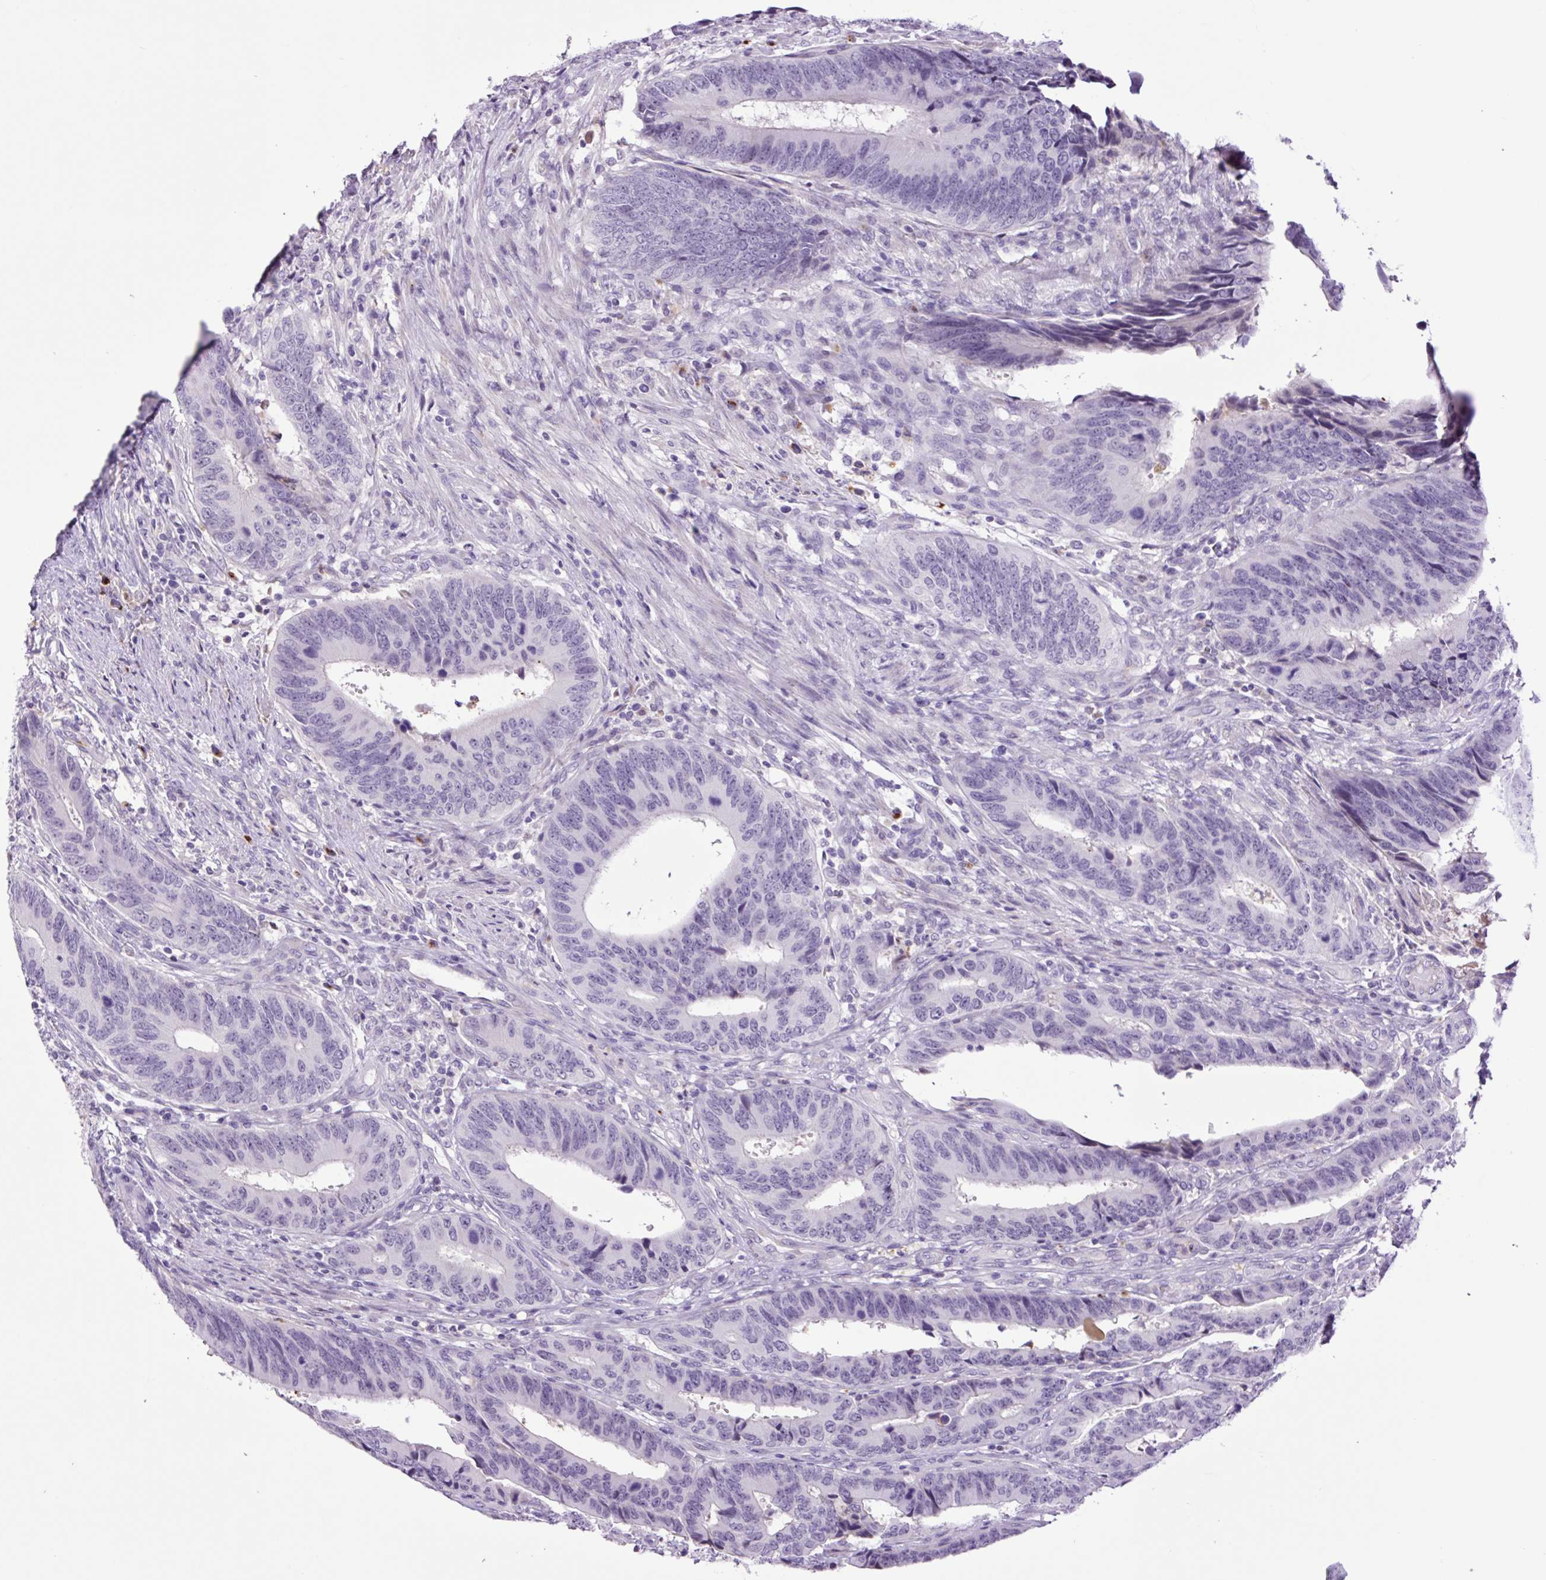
{"staining": {"intensity": "negative", "quantity": "none", "location": "none"}, "tissue": "colorectal cancer", "cell_type": "Tumor cells", "image_type": "cancer", "snomed": [{"axis": "morphology", "description": "Adenocarcinoma, NOS"}, {"axis": "topography", "description": "Colon"}], "caption": "The photomicrograph shows no significant staining in tumor cells of colorectal cancer.", "gene": "MFSD3", "patient": {"sex": "male", "age": 87}}